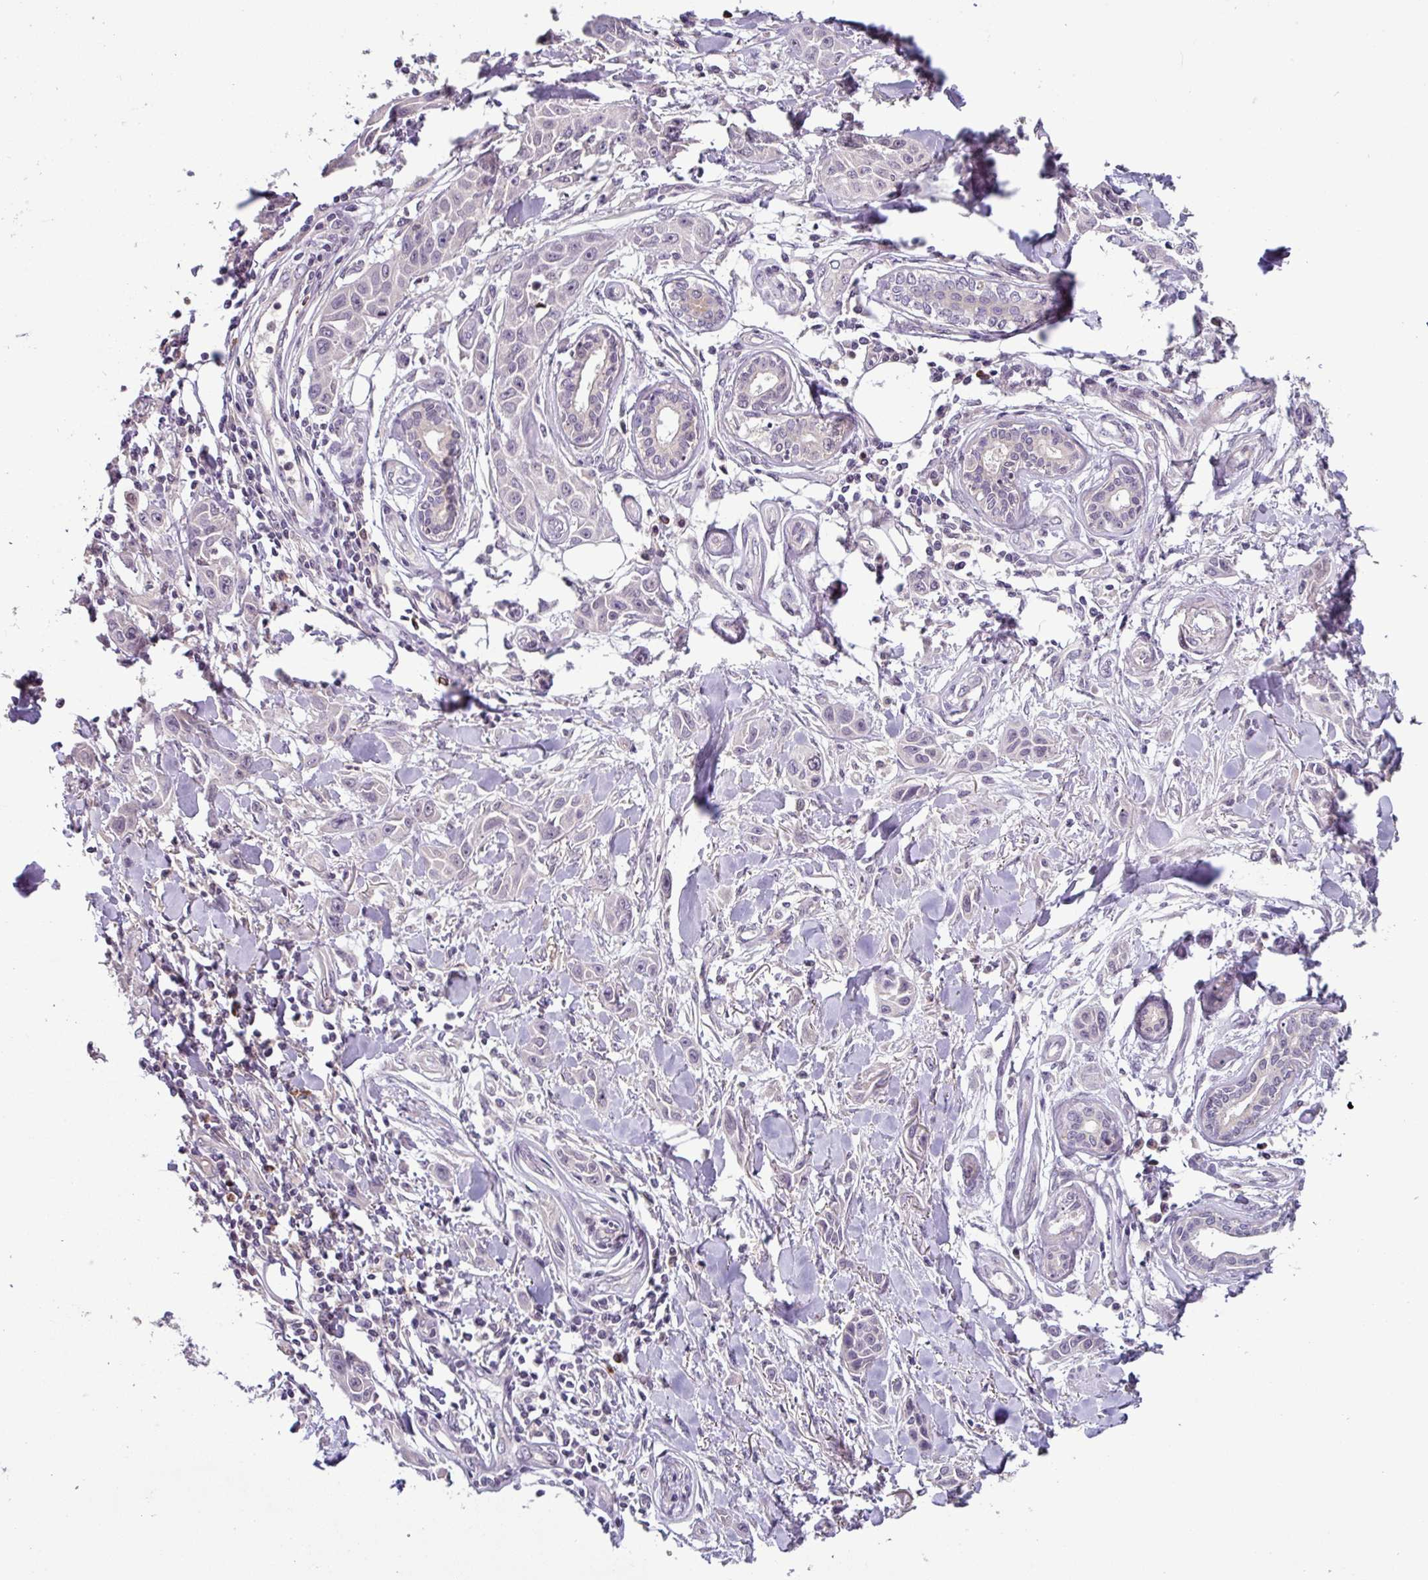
{"staining": {"intensity": "negative", "quantity": "none", "location": "none"}, "tissue": "skin cancer", "cell_type": "Tumor cells", "image_type": "cancer", "snomed": [{"axis": "morphology", "description": "Squamous cell carcinoma, NOS"}, {"axis": "topography", "description": "Skin"}], "caption": "The immunohistochemistry (IHC) histopathology image has no significant positivity in tumor cells of skin cancer tissue.", "gene": "SLC5A10", "patient": {"sex": "female", "age": 69}}